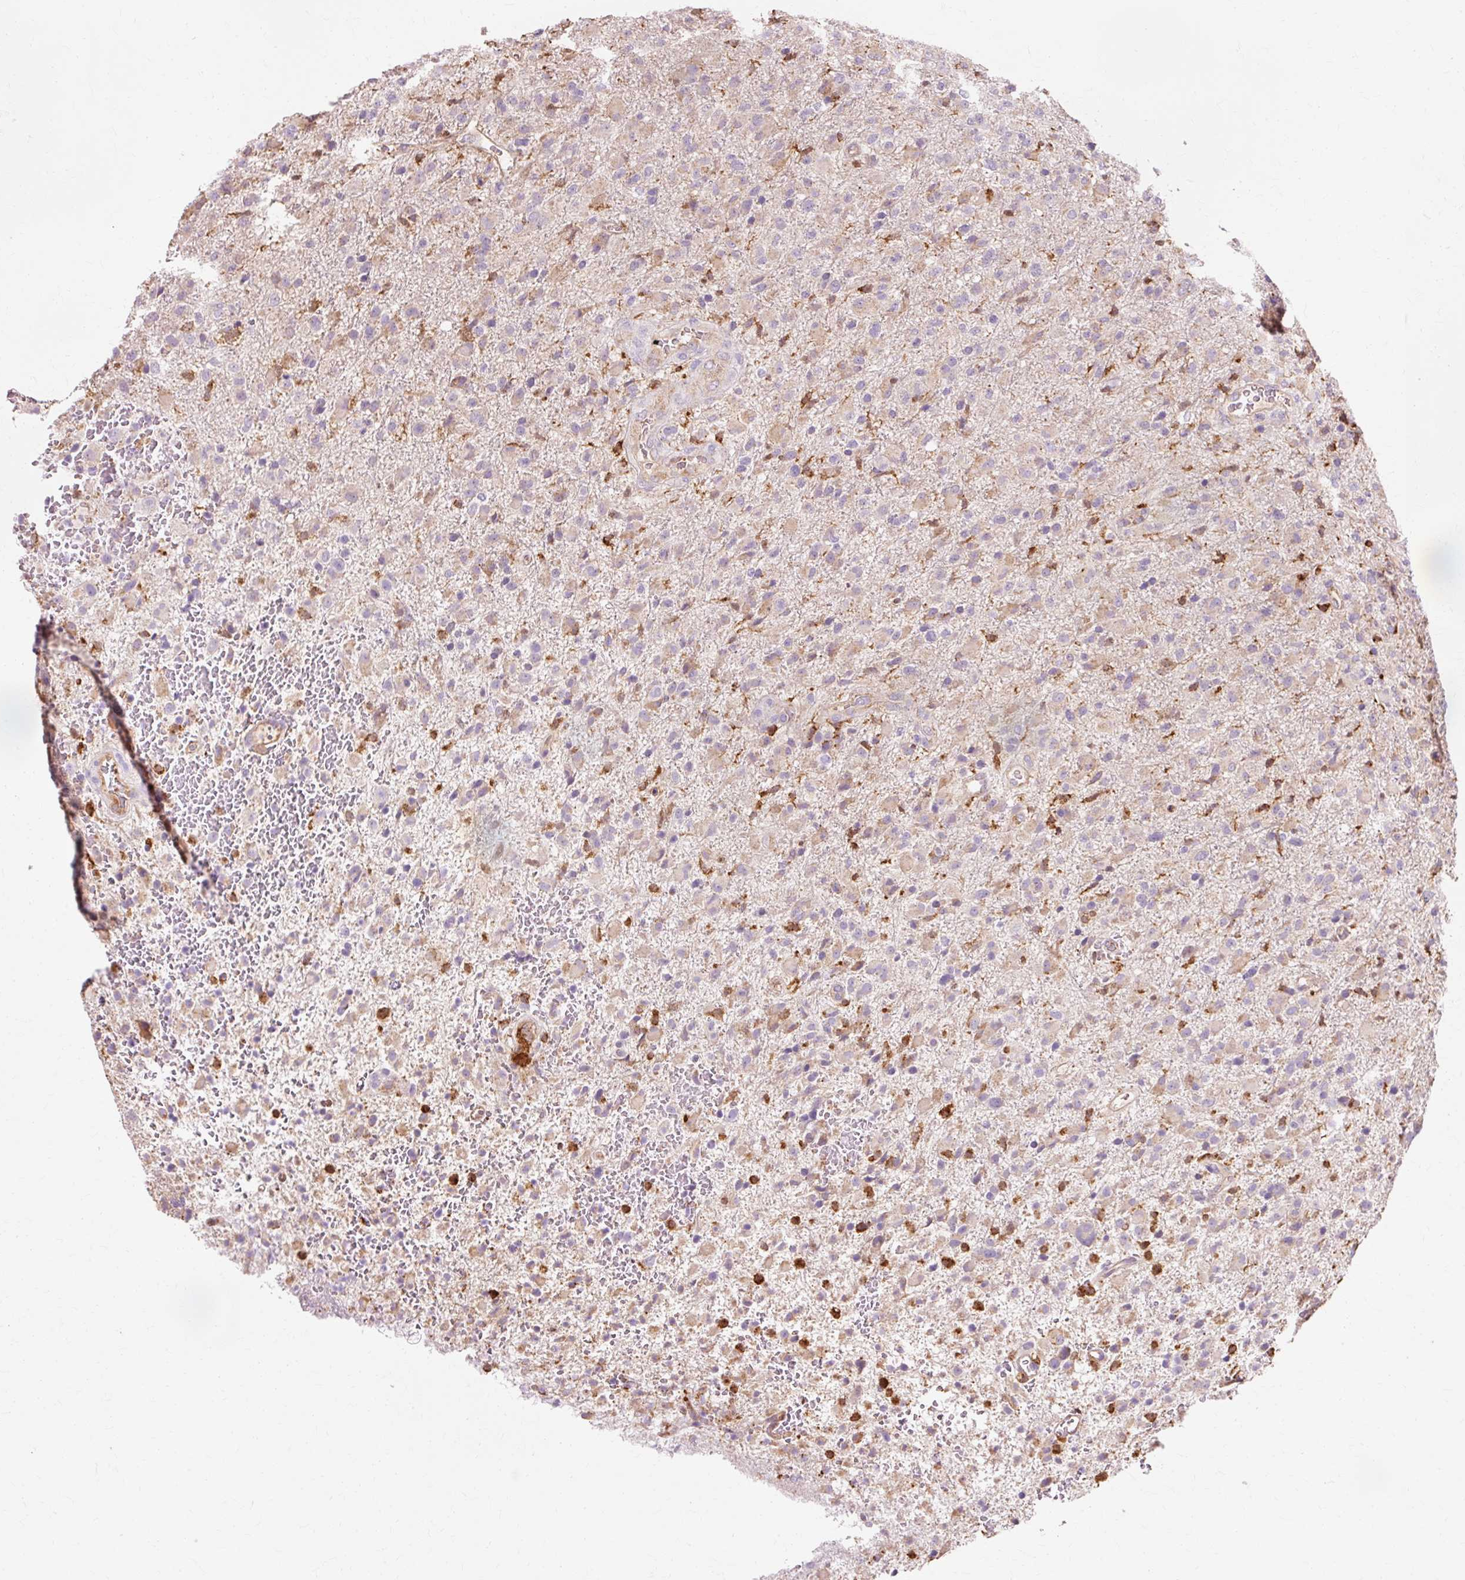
{"staining": {"intensity": "weak", "quantity": "<25%", "location": "cytoplasmic/membranous"}, "tissue": "glioma", "cell_type": "Tumor cells", "image_type": "cancer", "snomed": [{"axis": "morphology", "description": "Glioma, malignant, Low grade"}, {"axis": "topography", "description": "Brain"}], "caption": "Protein analysis of malignant glioma (low-grade) exhibits no significant expression in tumor cells. (DAB immunohistochemistry visualized using brightfield microscopy, high magnification).", "gene": "GPX1", "patient": {"sex": "male", "age": 65}}